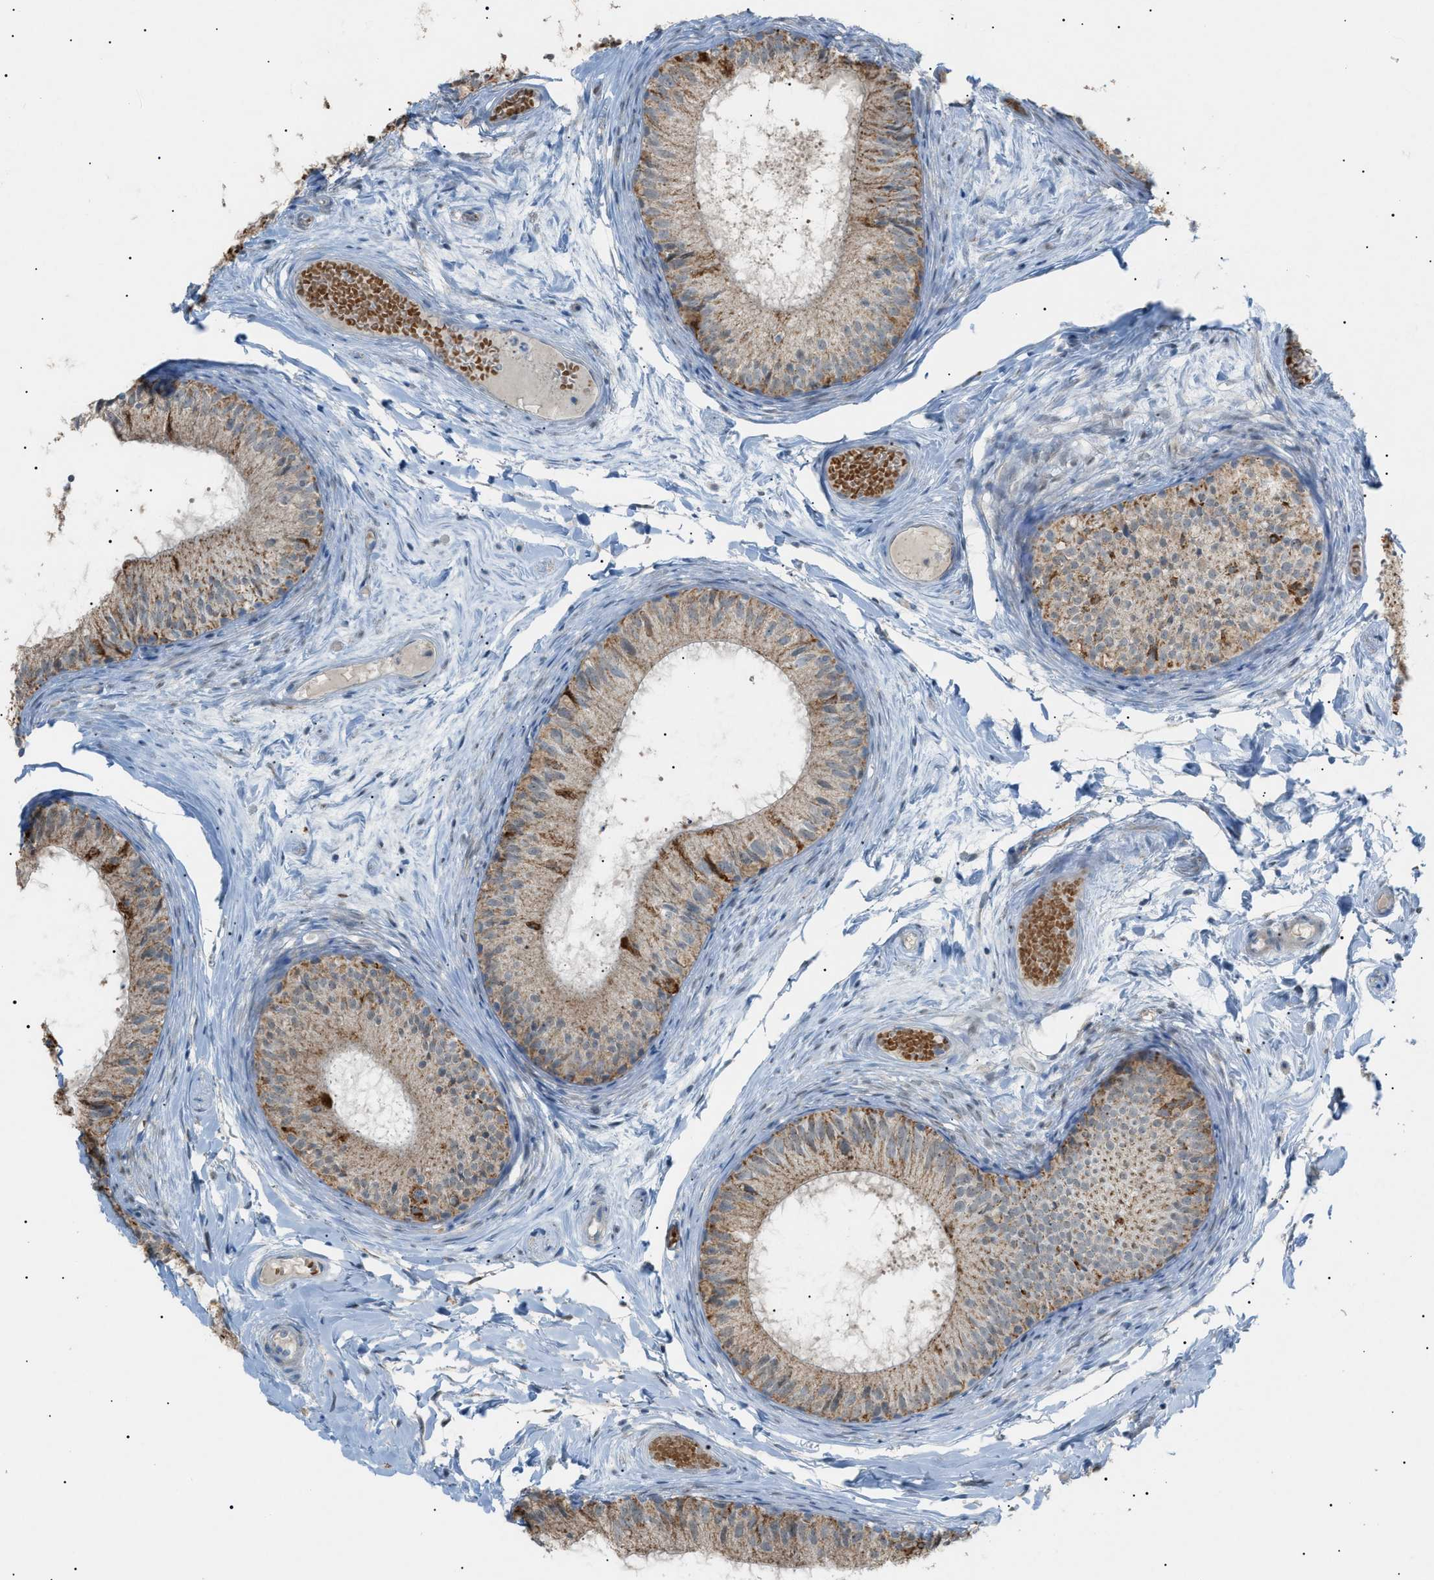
{"staining": {"intensity": "moderate", "quantity": ">75%", "location": "cytoplasmic/membranous"}, "tissue": "epididymis", "cell_type": "Glandular cells", "image_type": "normal", "snomed": [{"axis": "morphology", "description": "Normal tissue, NOS"}, {"axis": "topography", "description": "Epididymis"}], "caption": "Immunohistochemical staining of benign epididymis shows medium levels of moderate cytoplasmic/membranous staining in about >75% of glandular cells. (DAB IHC, brown staining for protein, blue staining for nuclei).", "gene": "ZNF516", "patient": {"sex": "male", "age": 46}}